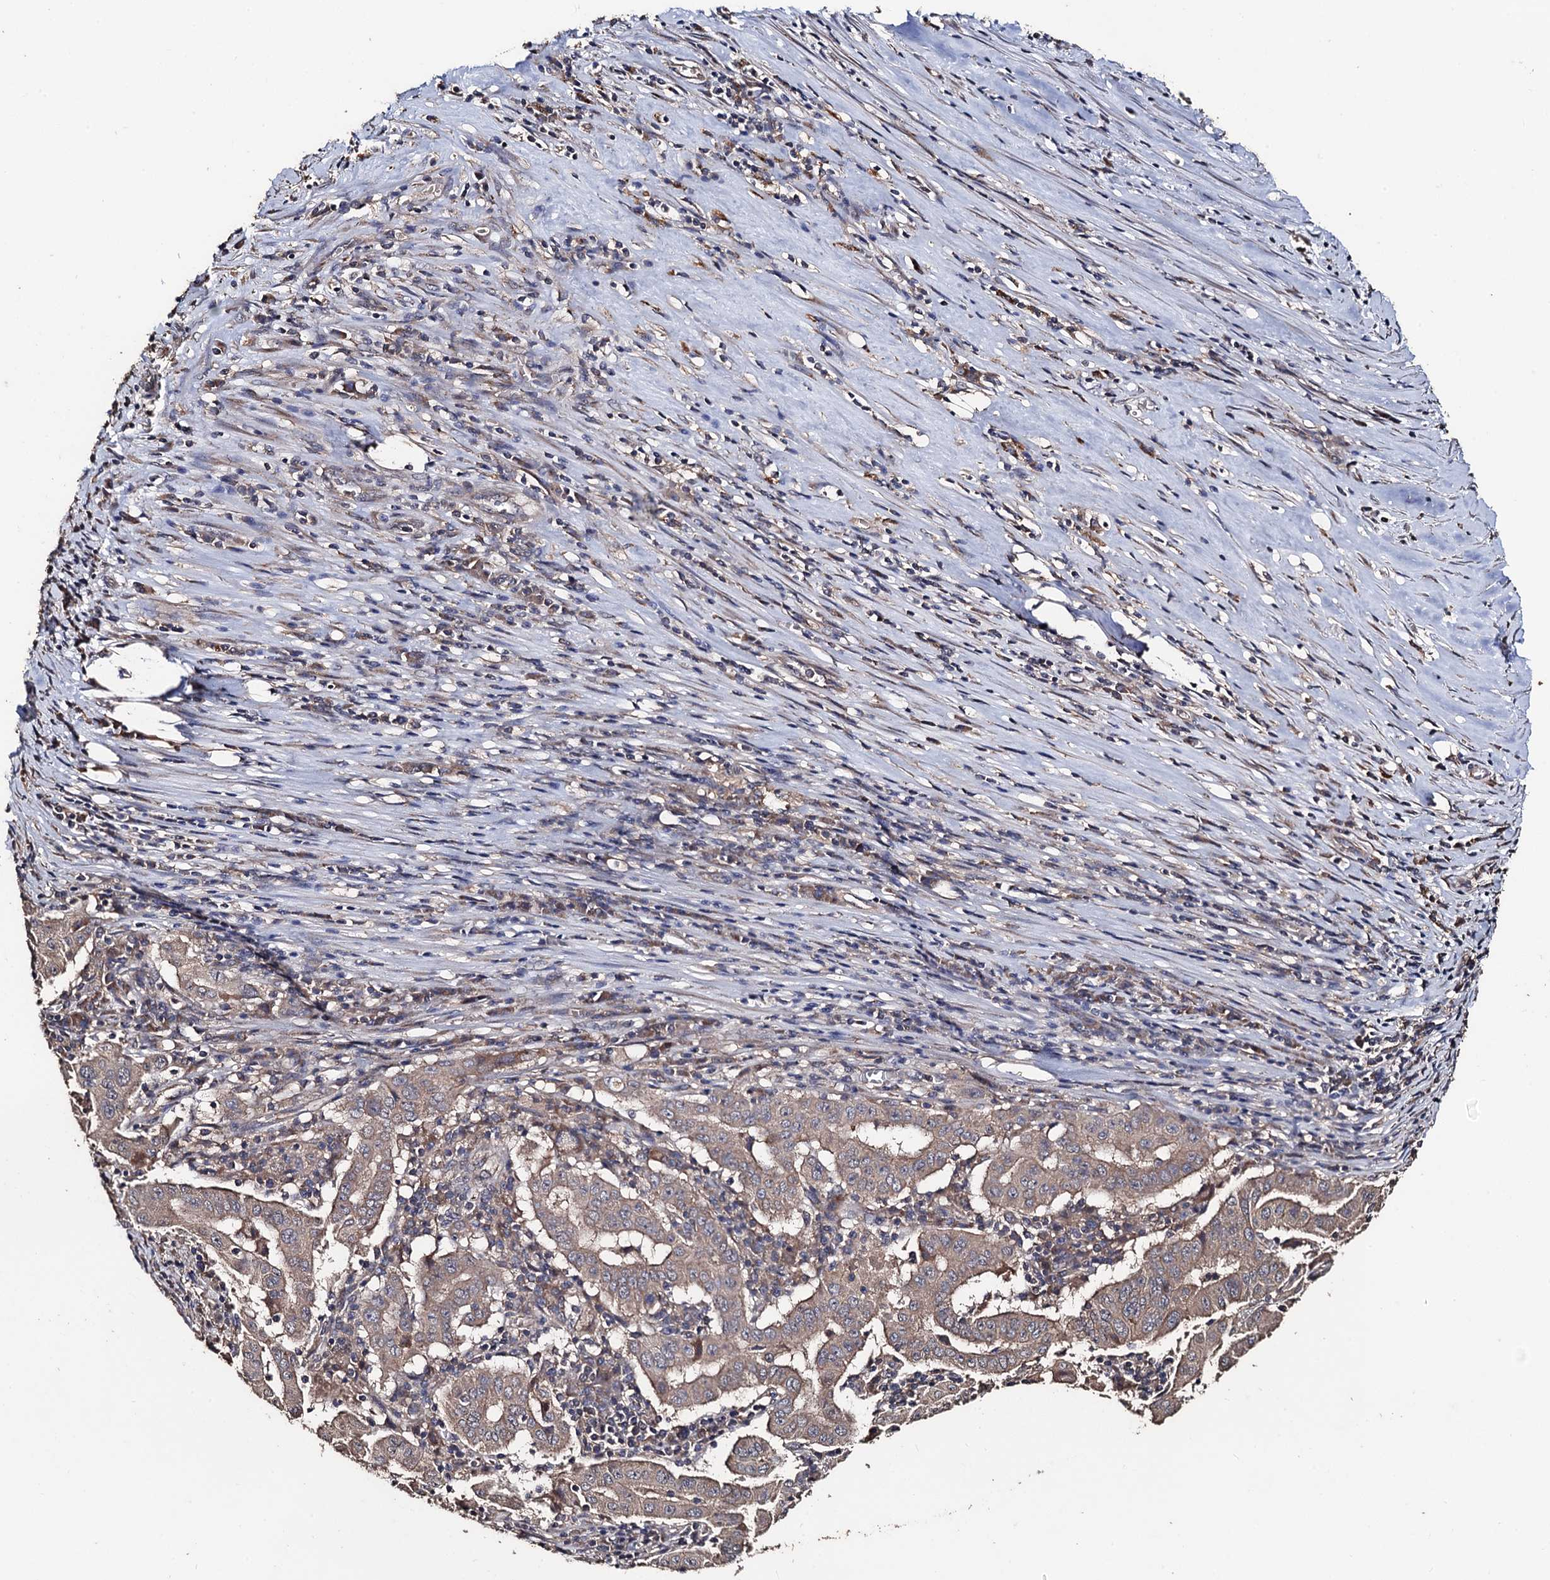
{"staining": {"intensity": "weak", "quantity": "25%-75%", "location": "cytoplasmic/membranous"}, "tissue": "pancreatic cancer", "cell_type": "Tumor cells", "image_type": "cancer", "snomed": [{"axis": "morphology", "description": "Adenocarcinoma, NOS"}, {"axis": "topography", "description": "Pancreas"}], "caption": "Protein expression analysis of adenocarcinoma (pancreatic) exhibits weak cytoplasmic/membranous expression in approximately 25%-75% of tumor cells.", "gene": "PPTC7", "patient": {"sex": "male", "age": 63}}